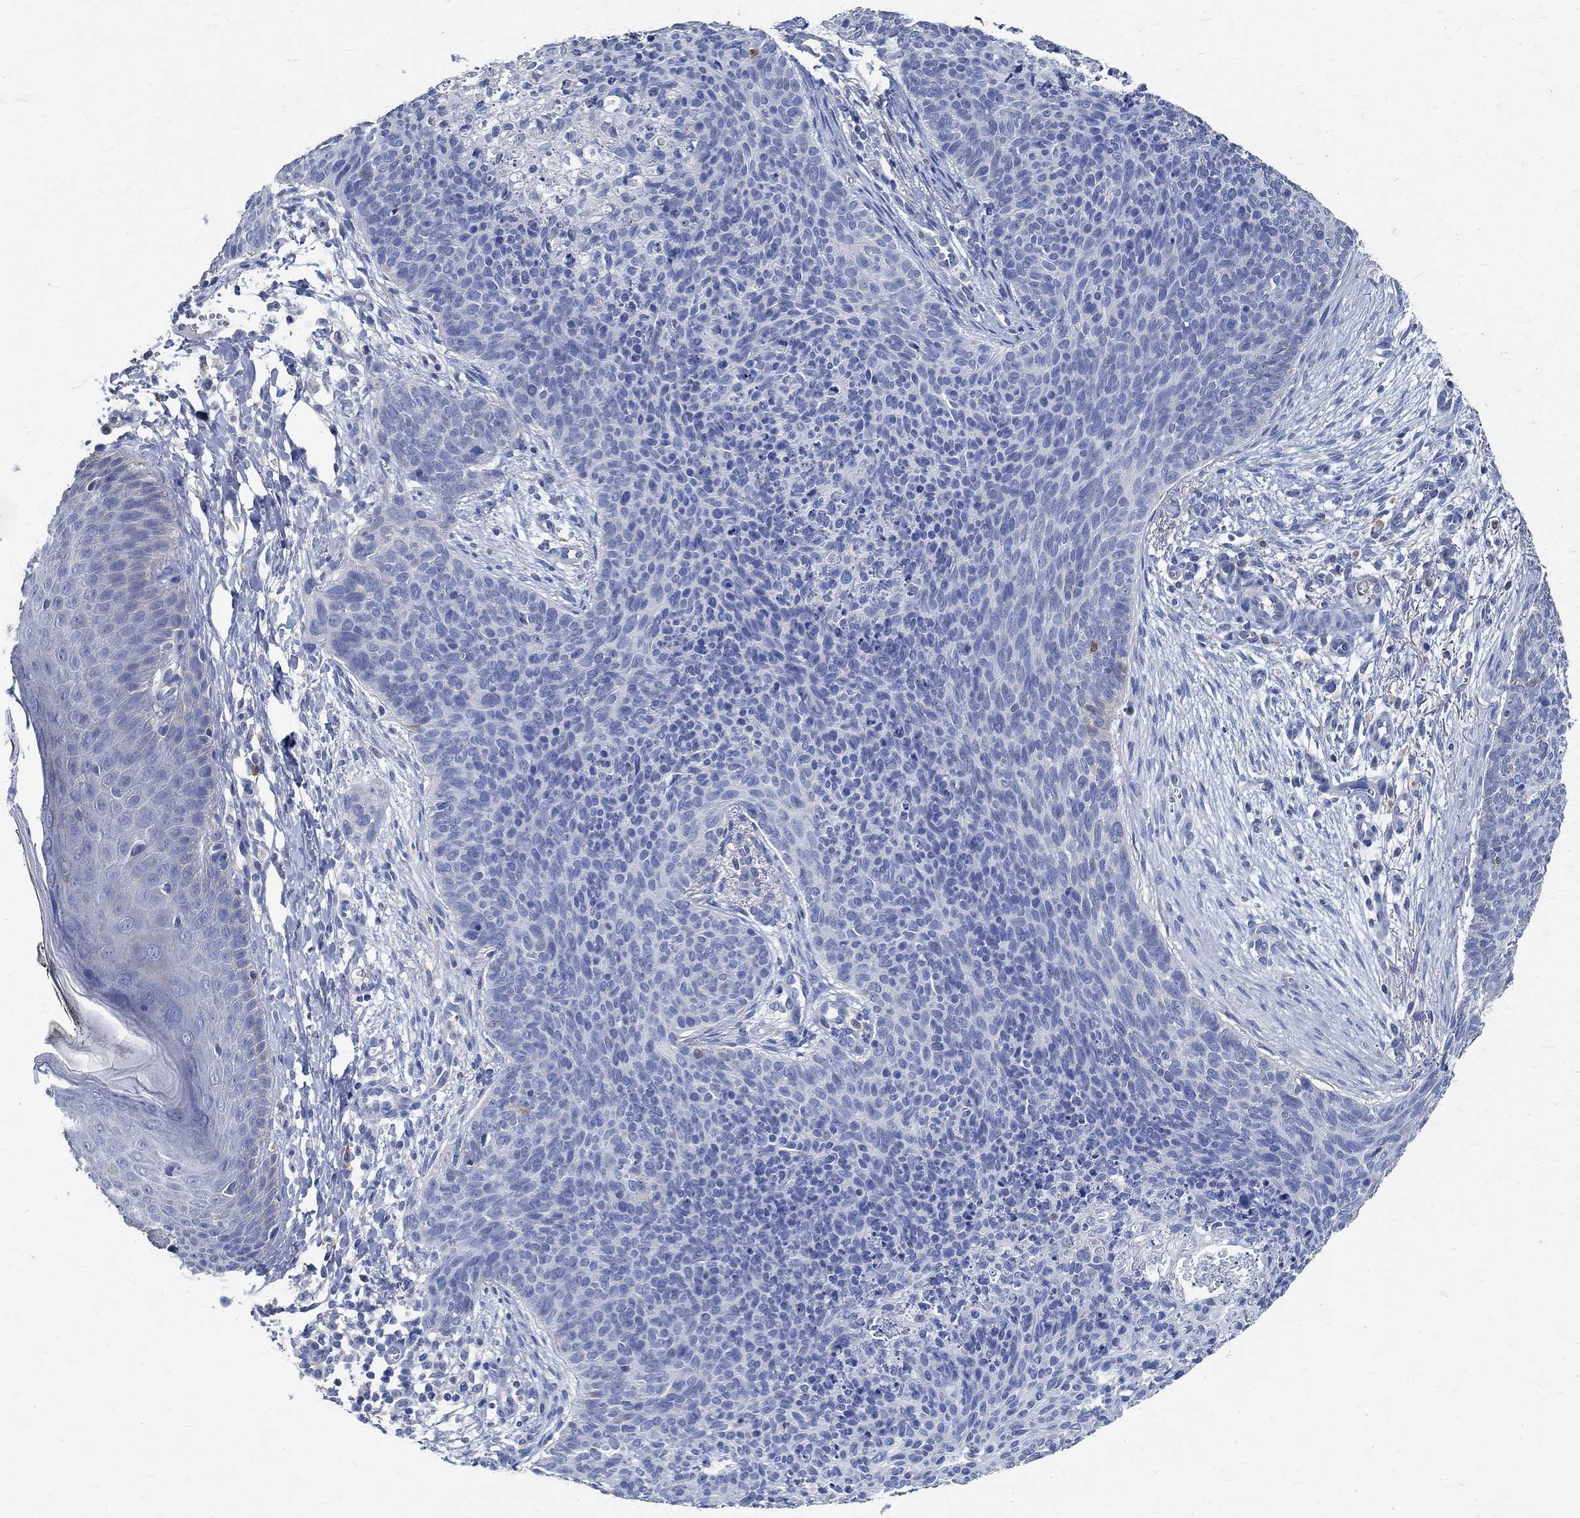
{"staining": {"intensity": "negative", "quantity": "none", "location": "none"}, "tissue": "skin cancer", "cell_type": "Tumor cells", "image_type": "cancer", "snomed": [{"axis": "morphology", "description": "Basal cell carcinoma"}, {"axis": "topography", "description": "Skin"}], "caption": "Tumor cells are negative for protein expression in human basal cell carcinoma (skin).", "gene": "PRX", "patient": {"sex": "male", "age": 64}}